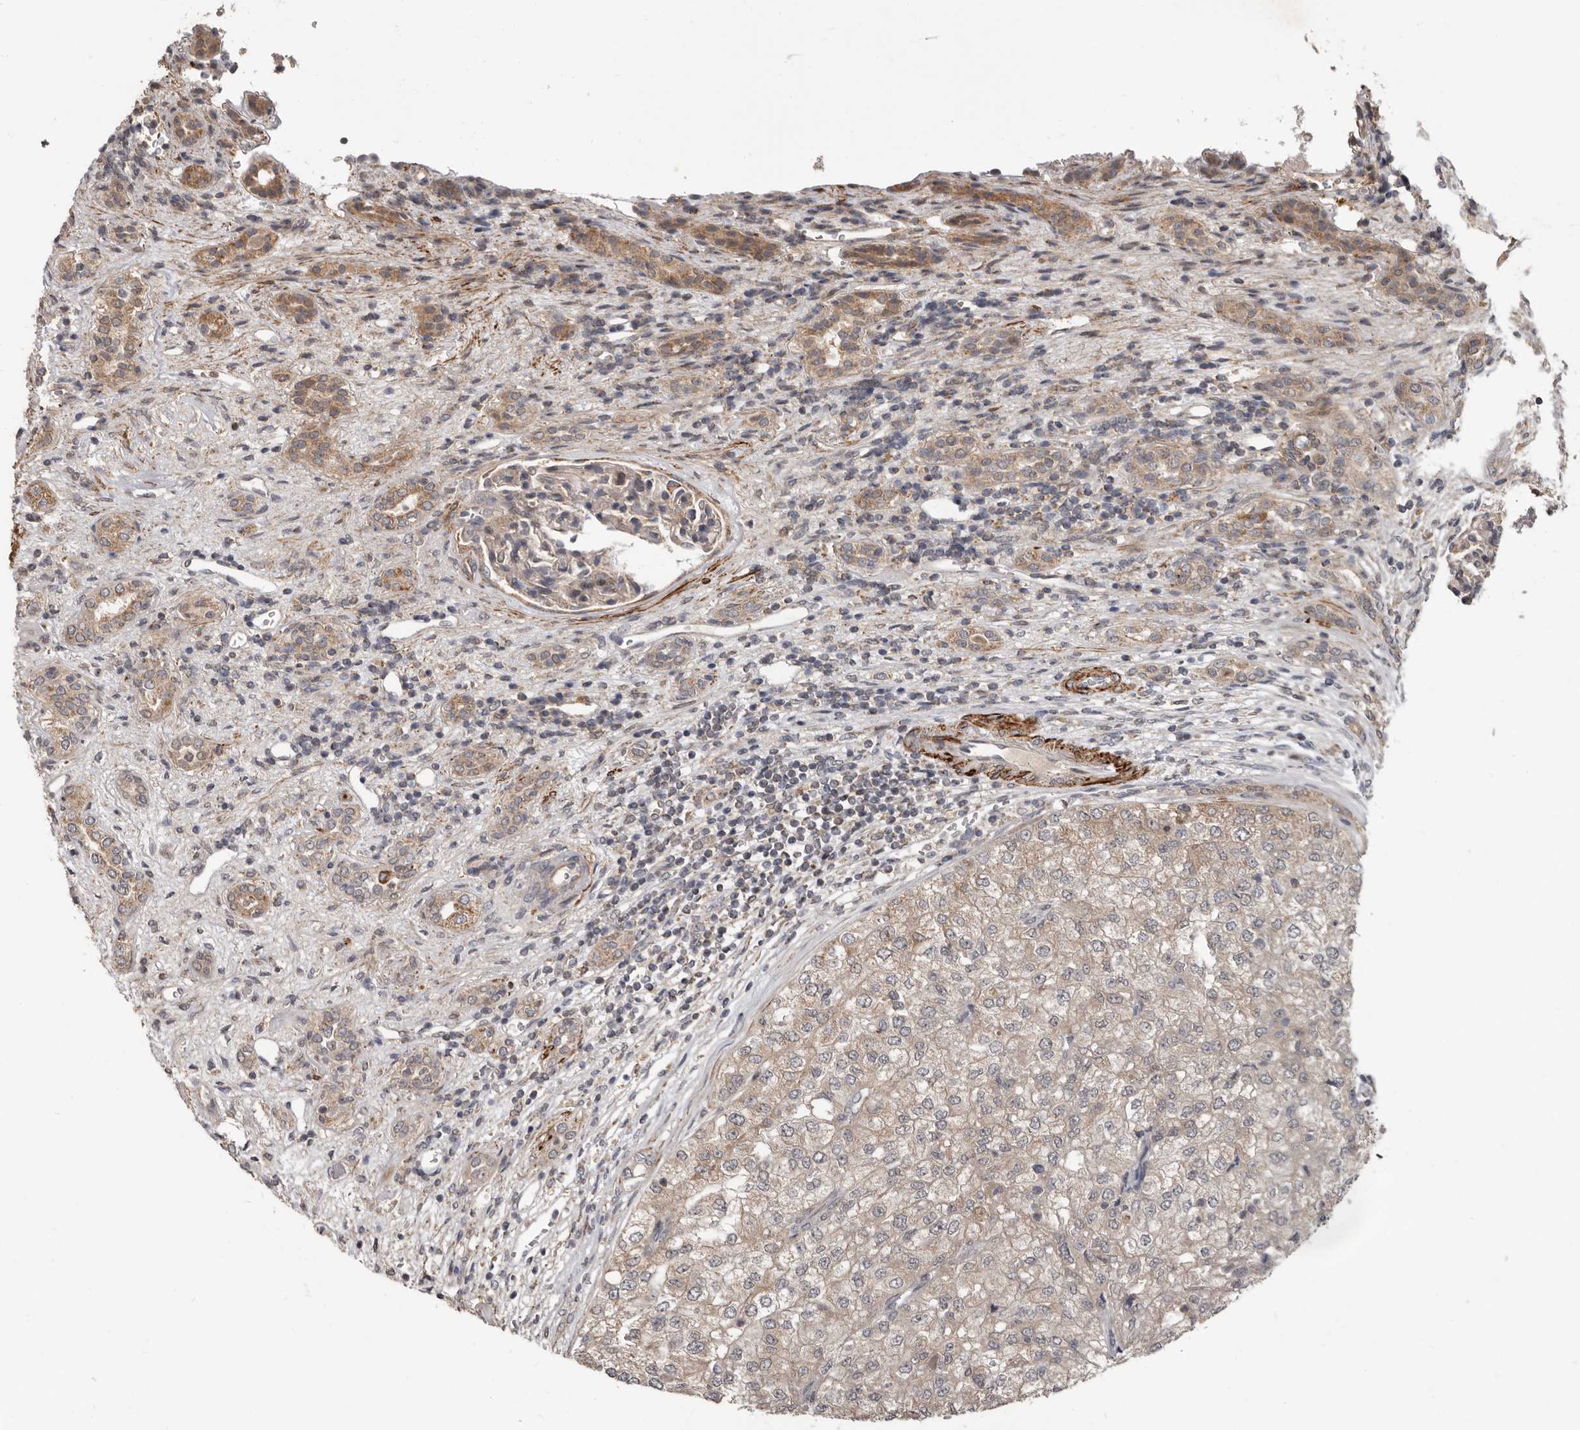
{"staining": {"intensity": "weak", "quantity": ">75%", "location": "cytoplasmic/membranous"}, "tissue": "renal cancer", "cell_type": "Tumor cells", "image_type": "cancer", "snomed": [{"axis": "morphology", "description": "Adenocarcinoma, NOS"}, {"axis": "topography", "description": "Kidney"}], "caption": "Adenocarcinoma (renal) stained for a protein (brown) displays weak cytoplasmic/membranous positive positivity in about >75% of tumor cells.", "gene": "FGFR4", "patient": {"sex": "female", "age": 54}}